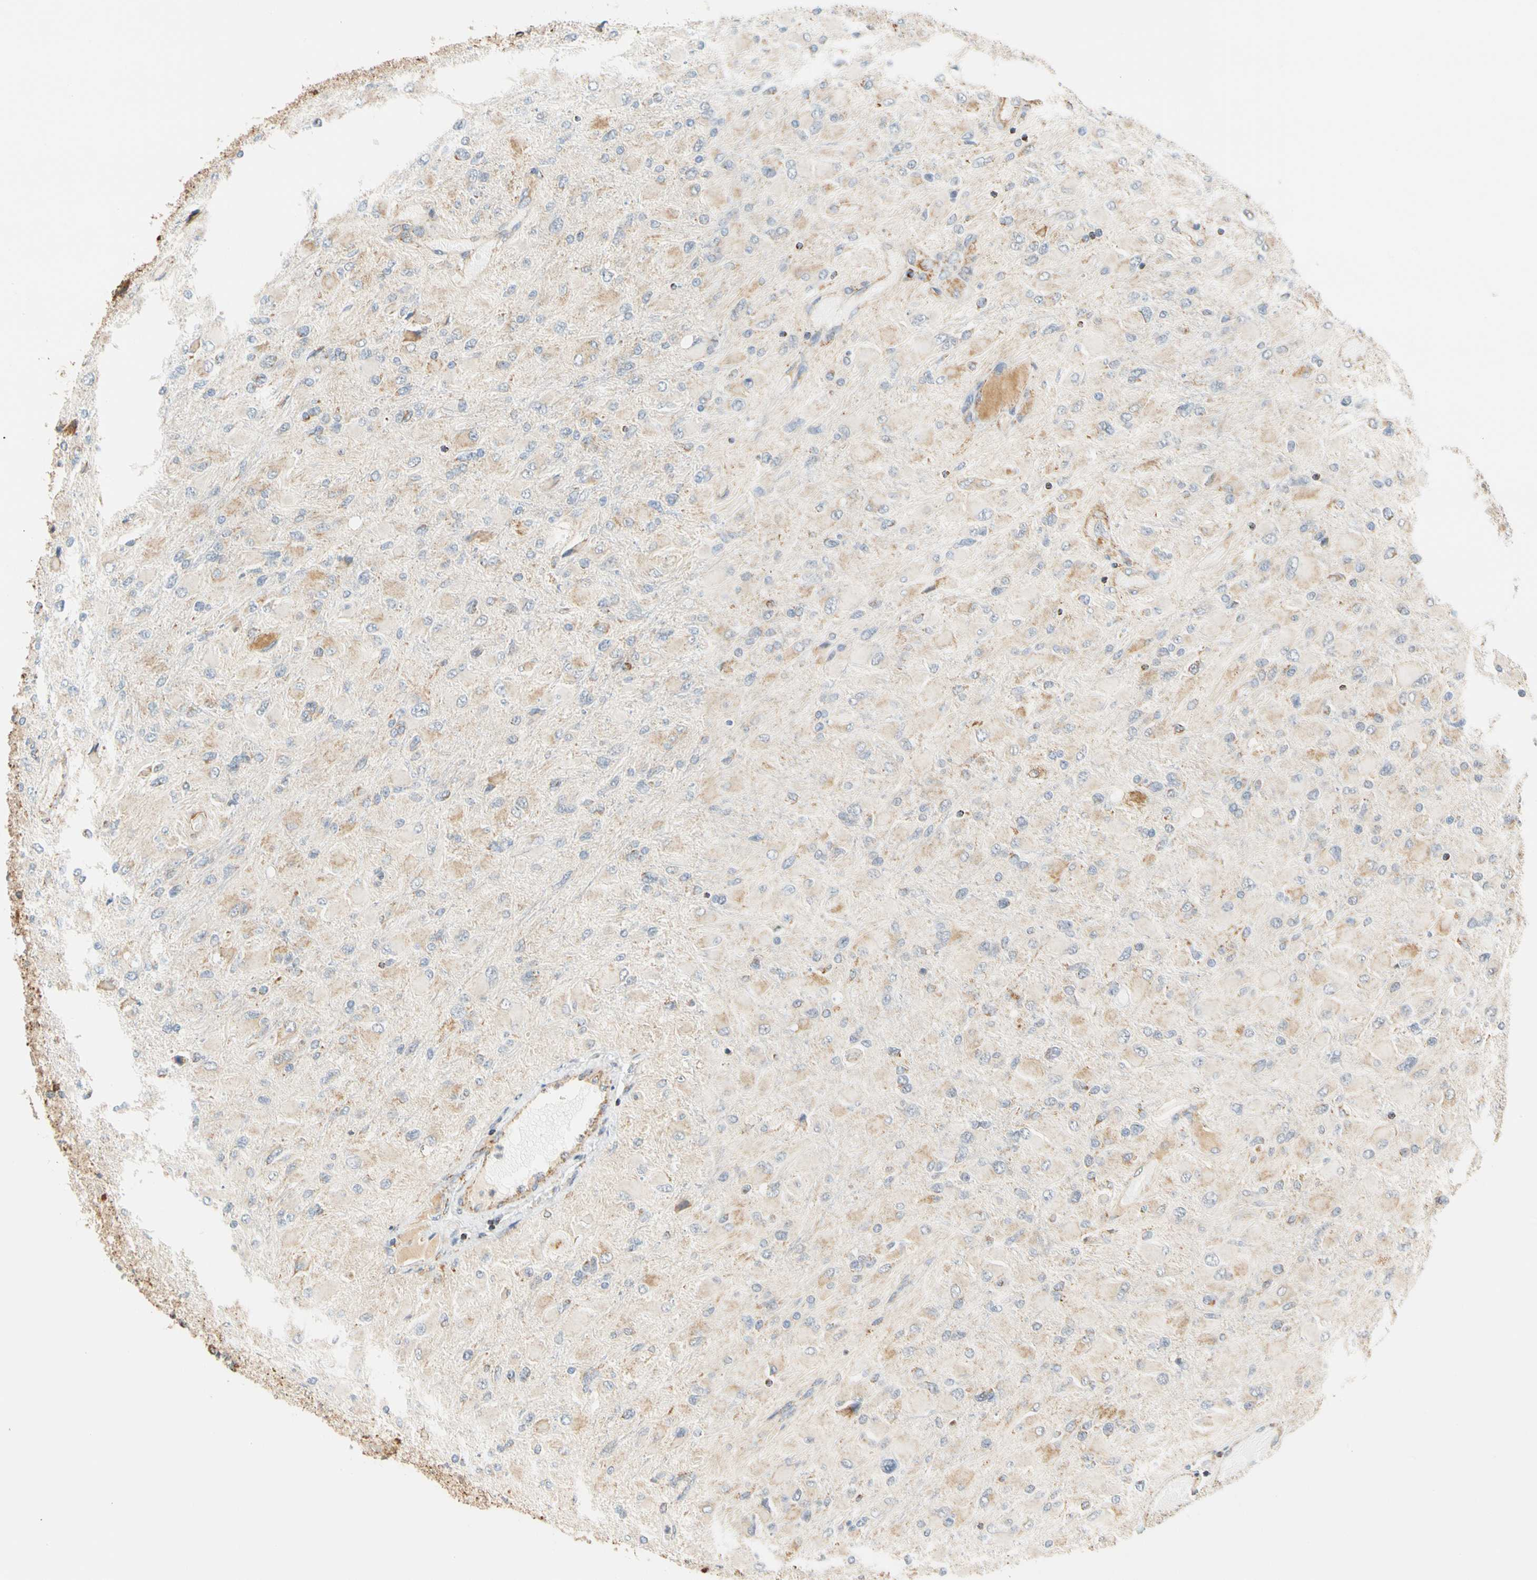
{"staining": {"intensity": "weak", "quantity": "25%-75%", "location": "cytoplasmic/membranous"}, "tissue": "glioma", "cell_type": "Tumor cells", "image_type": "cancer", "snomed": [{"axis": "morphology", "description": "Glioma, malignant, High grade"}, {"axis": "topography", "description": "Cerebral cortex"}], "caption": "Malignant high-grade glioma stained with IHC displays weak cytoplasmic/membranous positivity in approximately 25%-75% of tumor cells.", "gene": "SFXN3", "patient": {"sex": "female", "age": 36}}